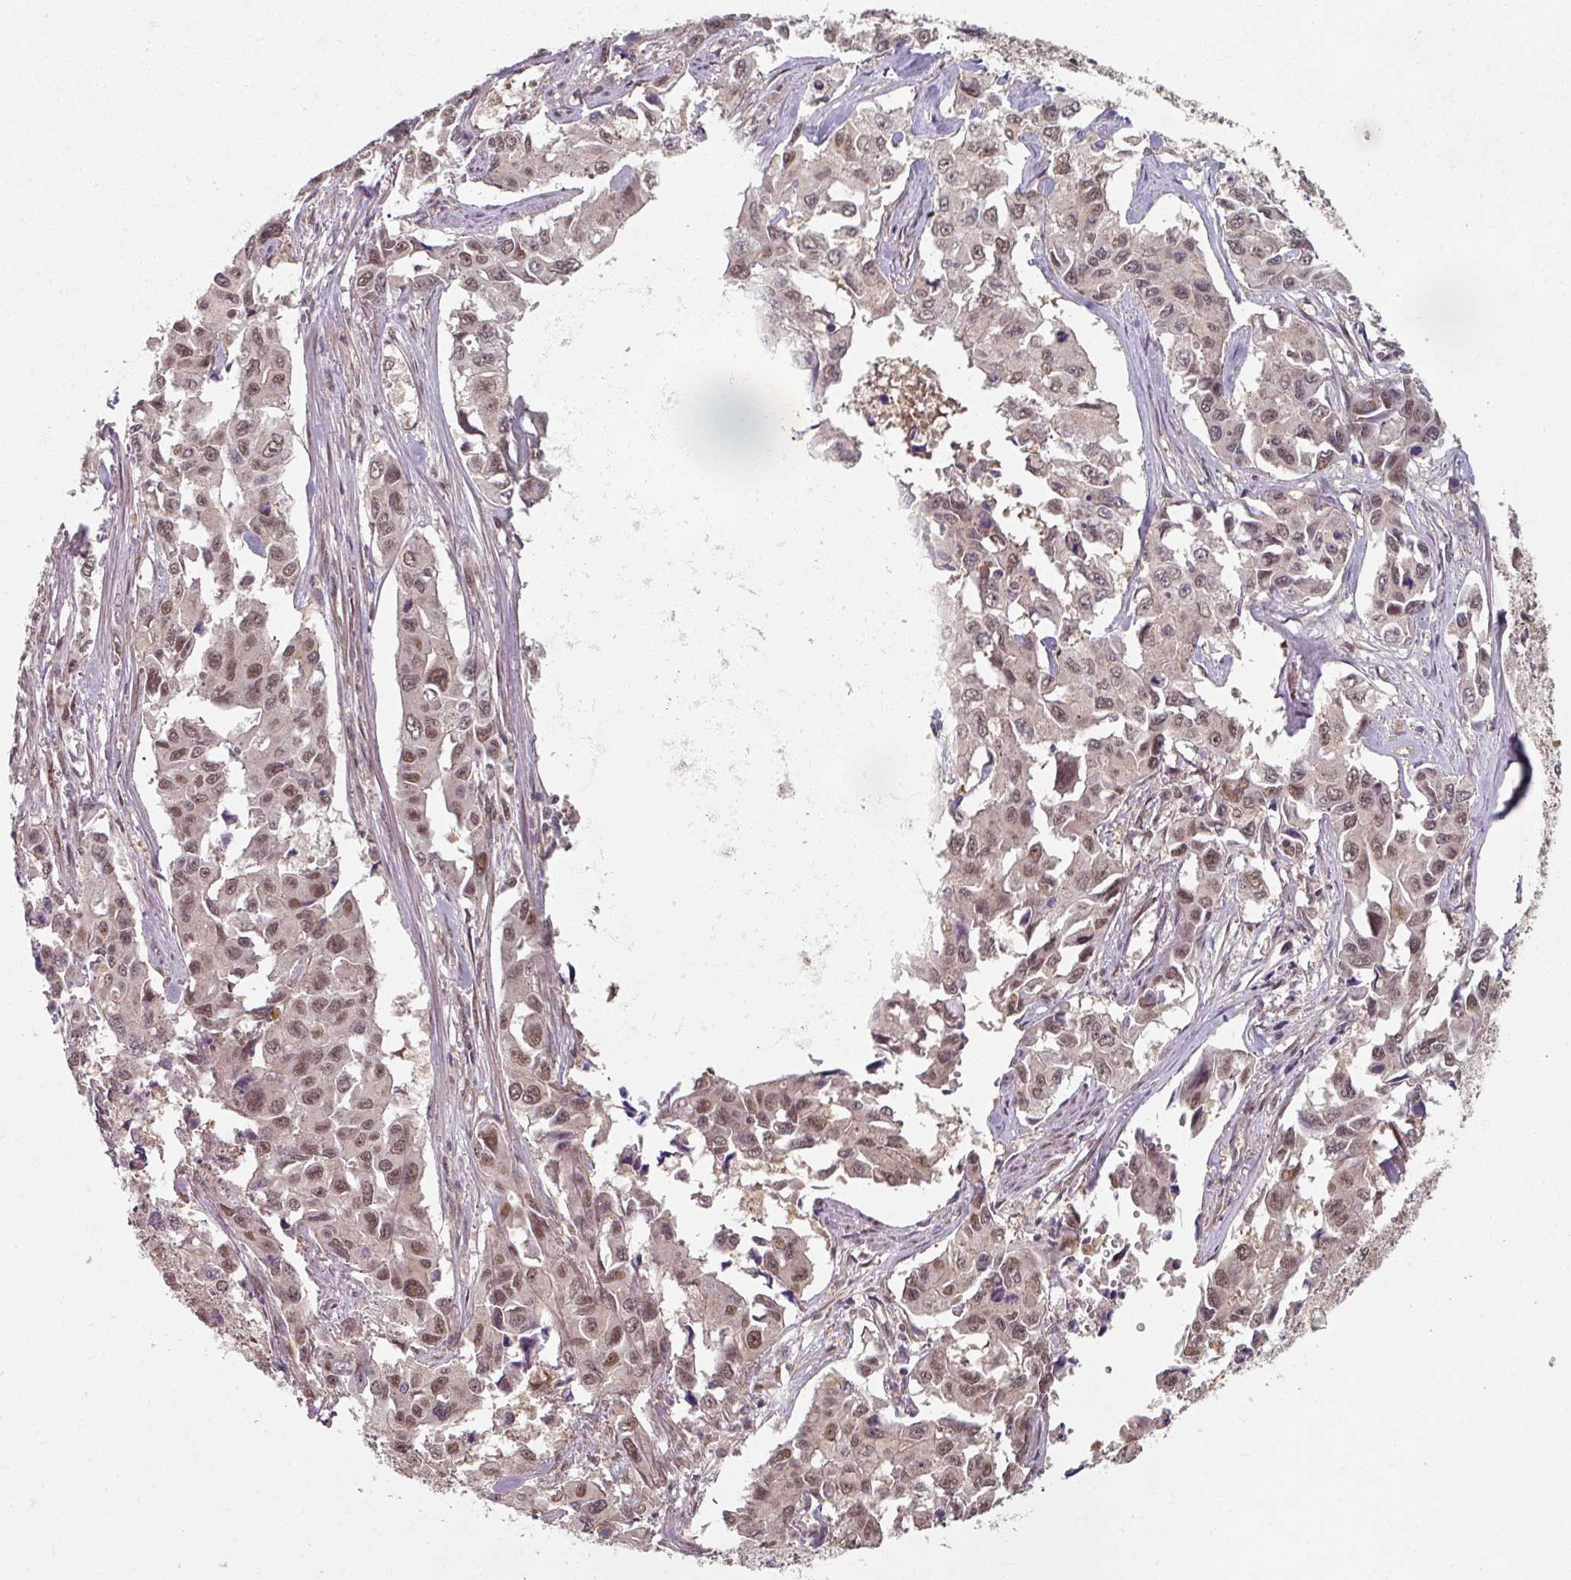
{"staining": {"intensity": "moderate", "quantity": "25%-75%", "location": "nuclear"}, "tissue": "lung cancer", "cell_type": "Tumor cells", "image_type": "cancer", "snomed": [{"axis": "morphology", "description": "Adenocarcinoma, NOS"}, {"axis": "topography", "description": "Lung"}], "caption": "Adenocarcinoma (lung) was stained to show a protein in brown. There is medium levels of moderate nuclear positivity in approximately 25%-75% of tumor cells.", "gene": "PSME3IP1", "patient": {"sex": "male", "age": 64}}